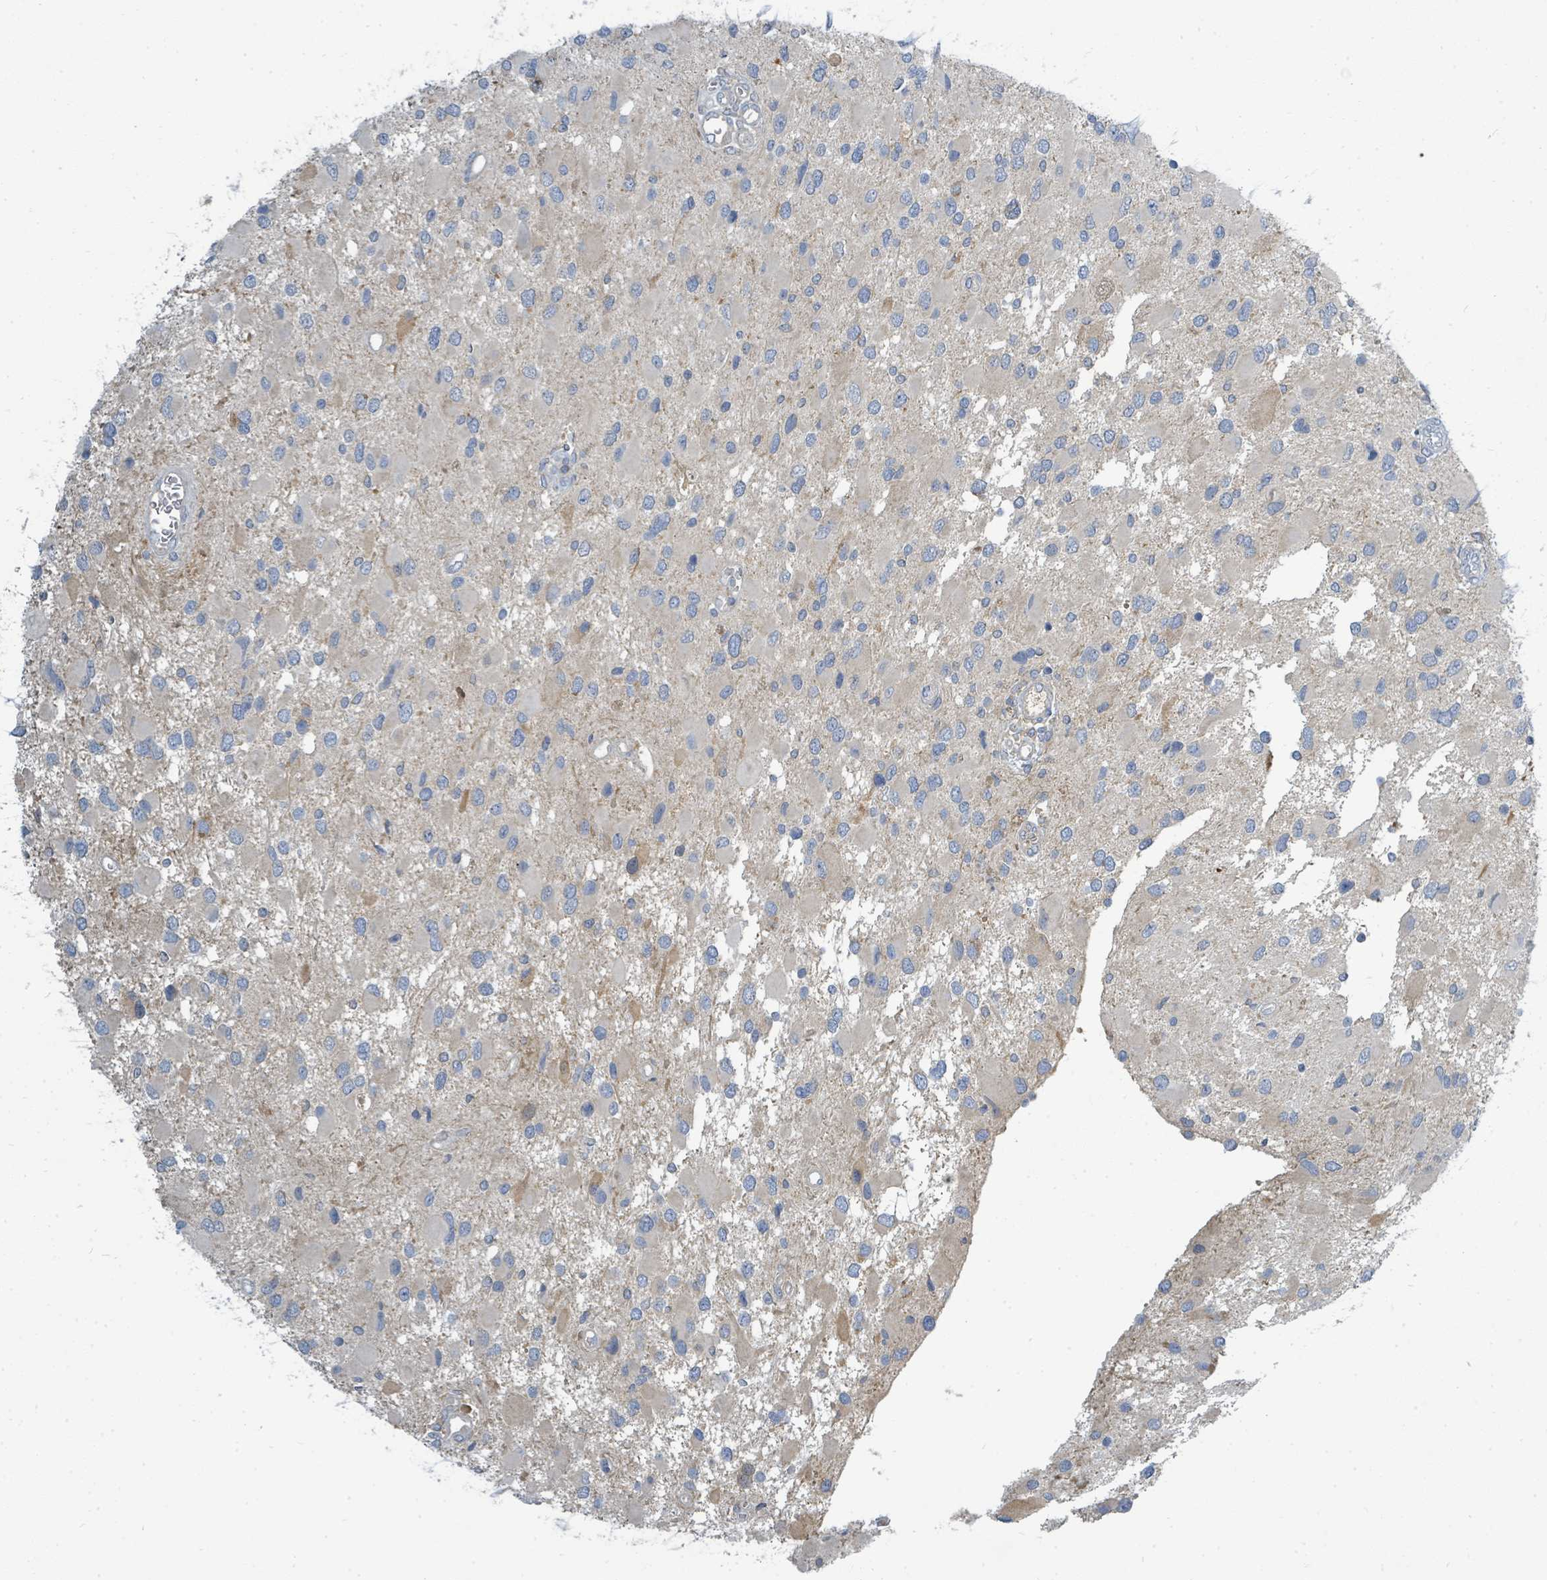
{"staining": {"intensity": "negative", "quantity": "none", "location": "none"}, "tissue": "glioma", "cell_type": "Tumor cells", "image_type": "cancer", "snomed": [{"axis": "morphology", "description": "Glioma, malignant, High grade"}, {"axis": "topography", "description": "Brain"}], "caption": "A photomicrograph of human glioma is negative for staining in tumor cells. Brightfield microscopy of IHC stained with DAB (brown) and hematoxylin (blue), captured at high magnification.", "gene": "SLC25A23", "patient": {"sex": "male", "age": 53}}